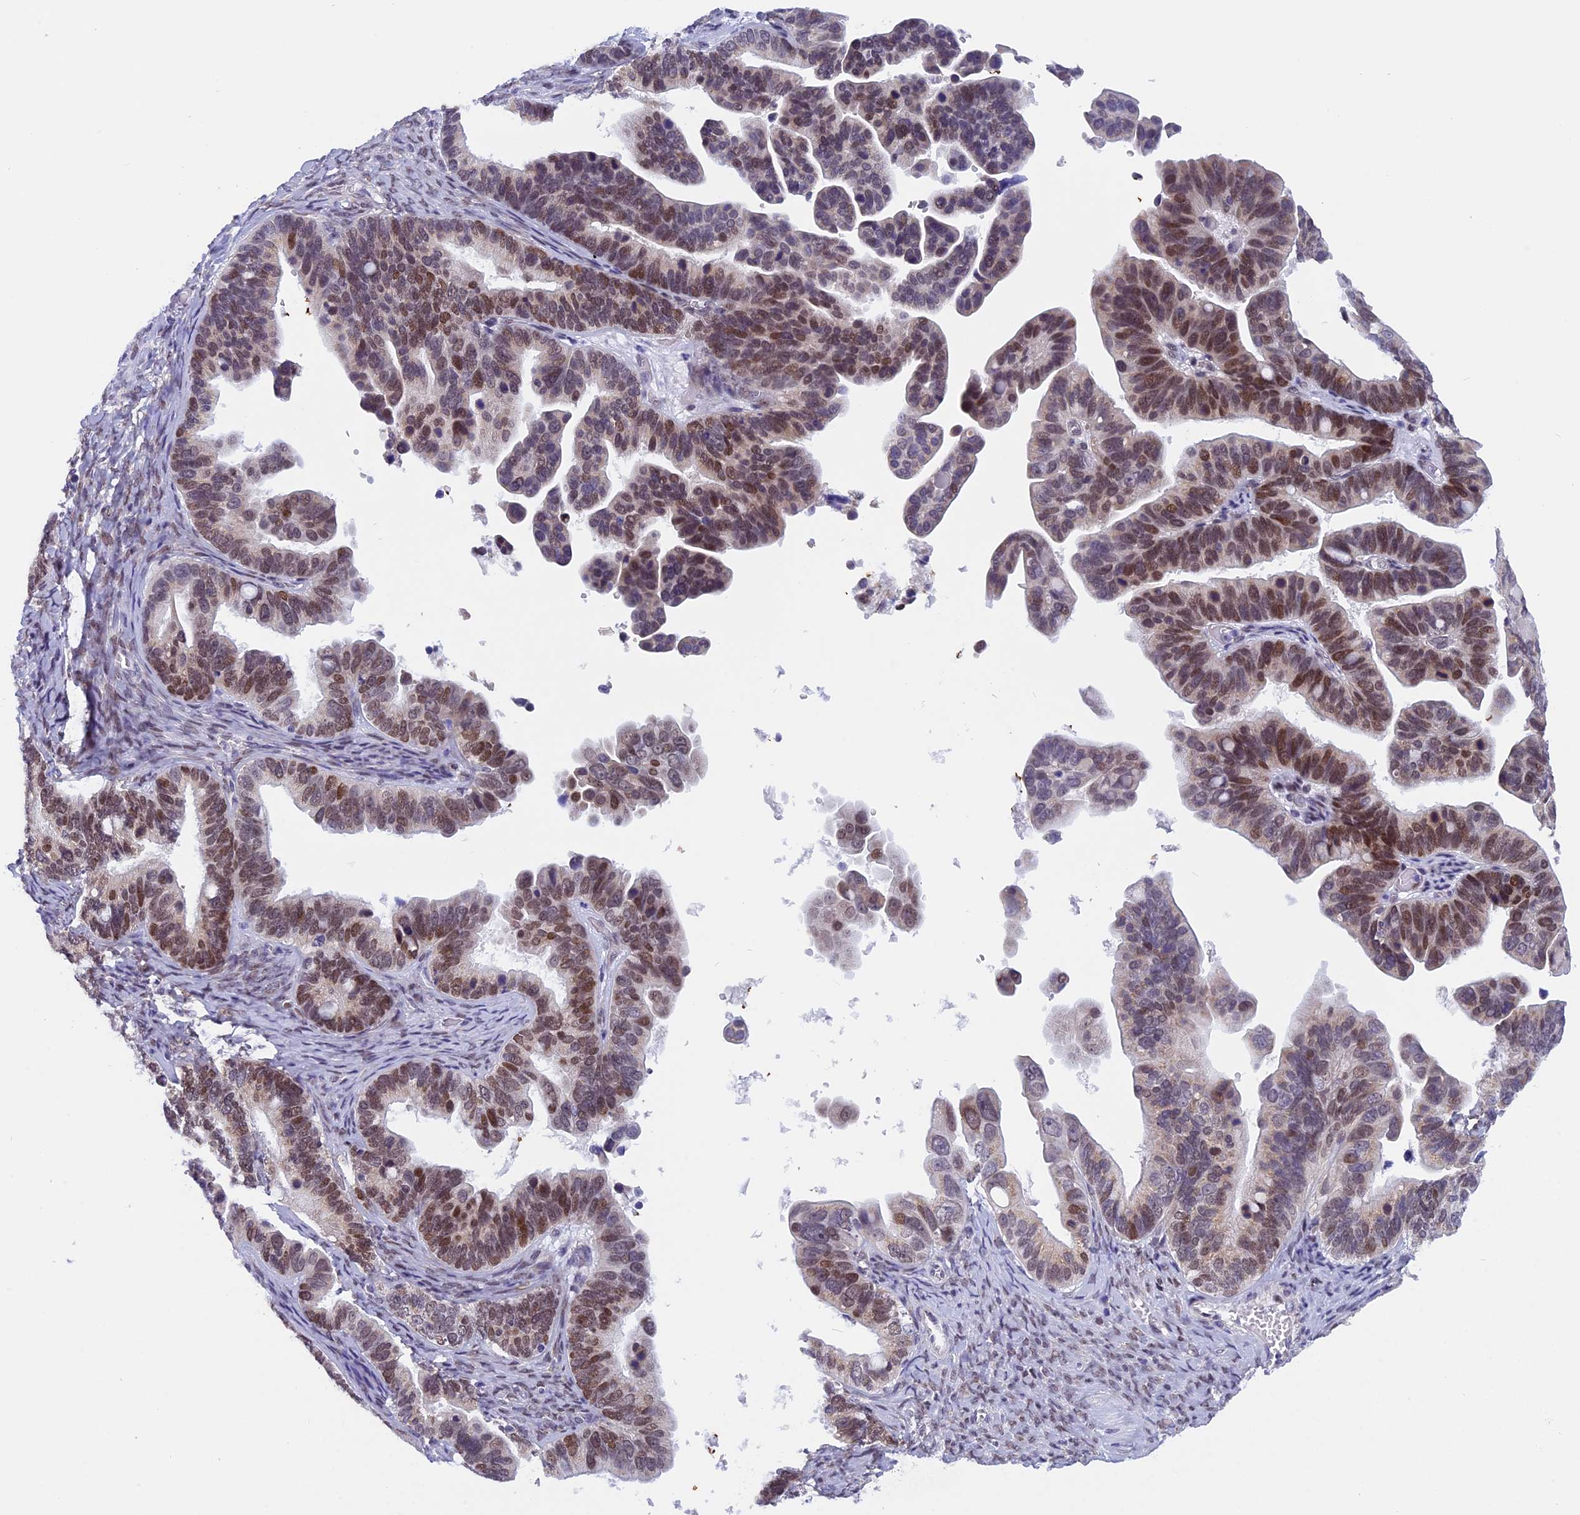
{"staining": {"intensity": "moderate", "quantity": ">75%", "location": "nuclear"}, "tissue": "ovarian cancer", "cell_type": "Tumor cells", "image_type": "cancer", "snomed": [{"axis": "morphology", "description": "Cystadenocarcinoma, serous, NOS"}, {"axis": "topography", "description": "Ovary"}], "caption": "This is a photomicrograph of immunohistochemistry staining of ovarian serous cystadenocarcinoma, which shows moderate staining in the nuclear of tumor cells.", "gene": "ZNF317", "patient": {"sex": "female", "age": 56}}